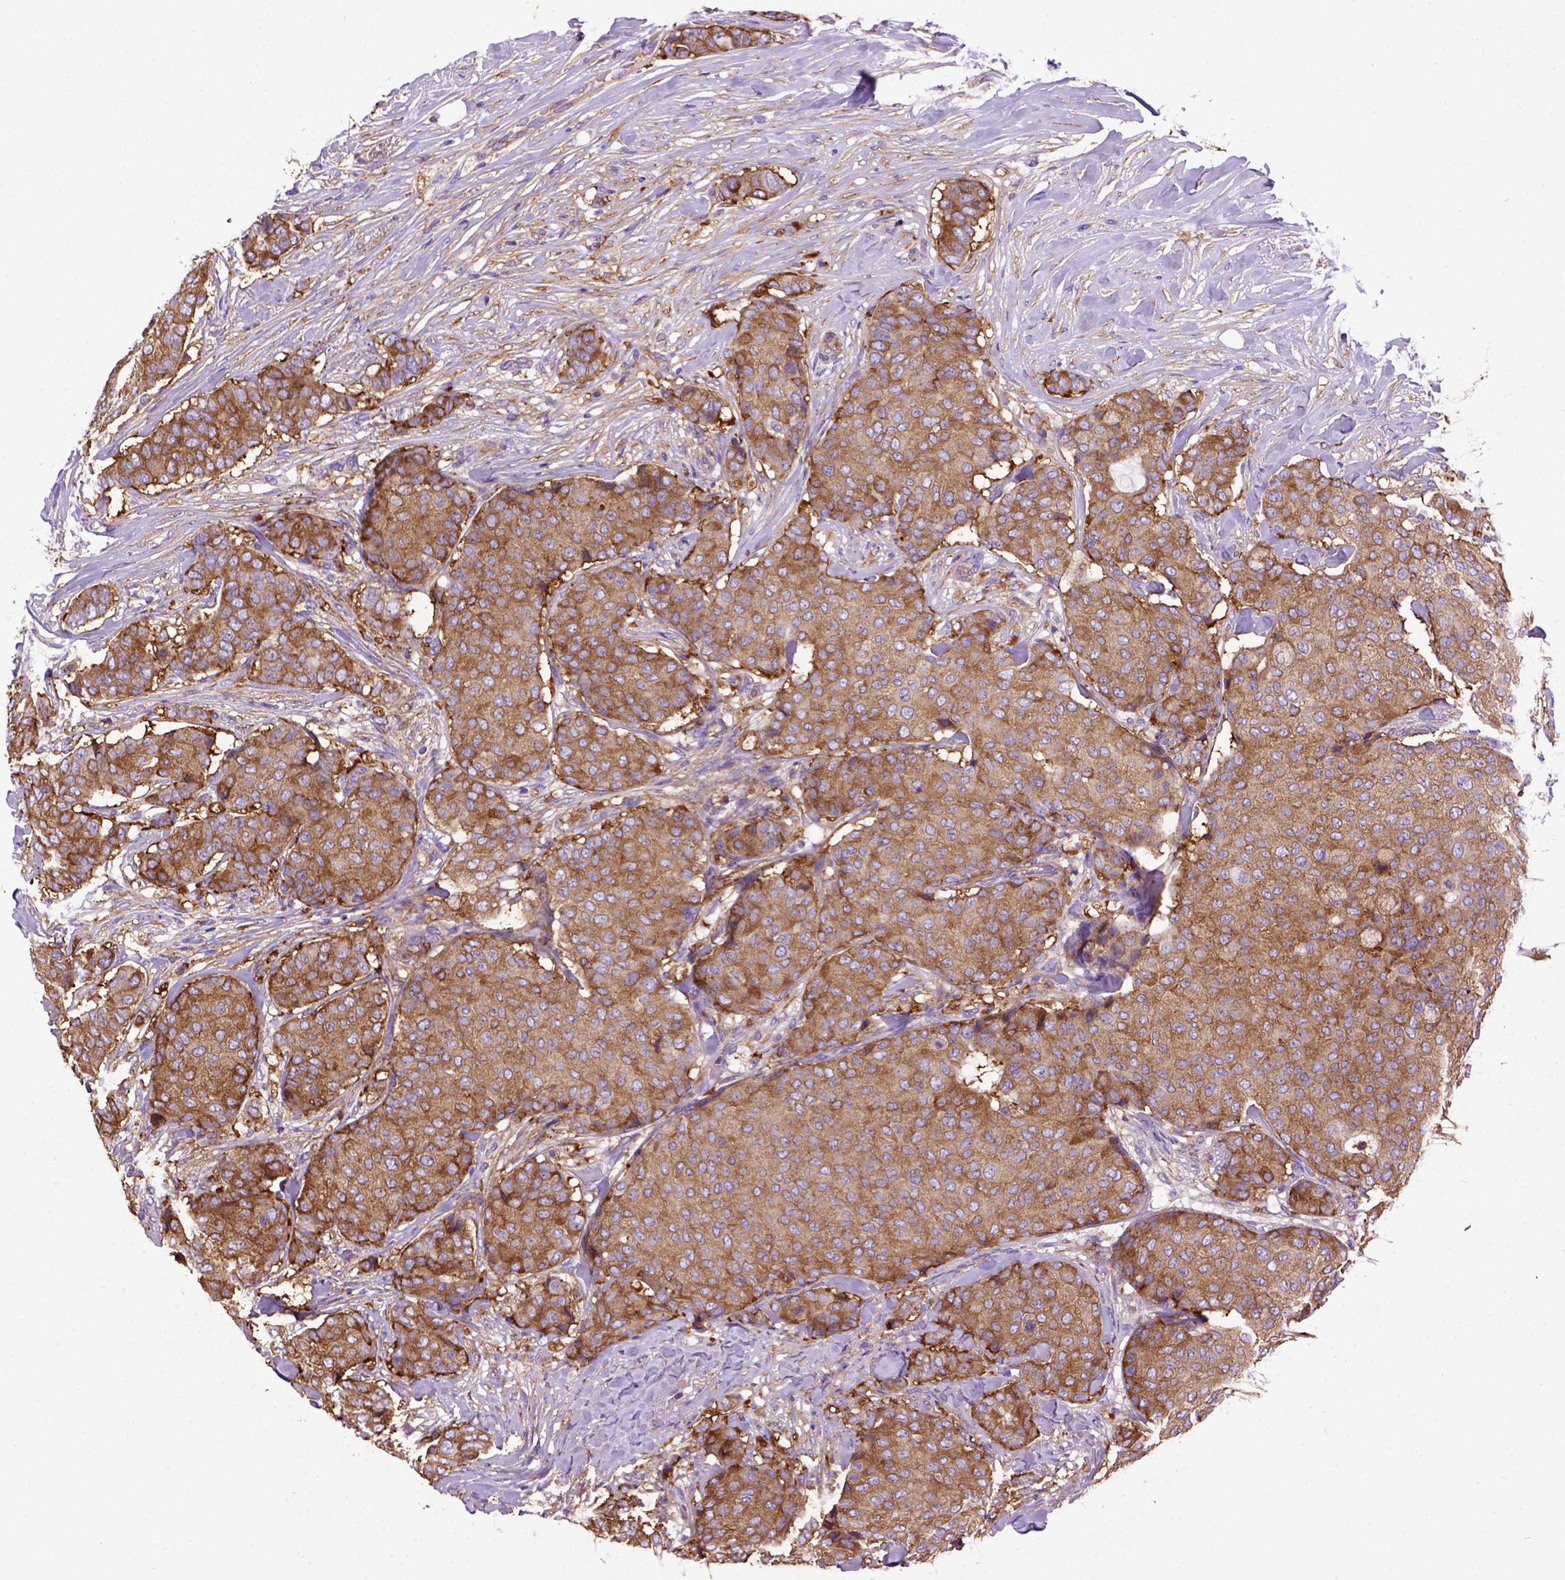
{"staining": {"intensity": "moderate", "quantity": ">75%", "location": "cytoplasmic/membranous"}, "tissue": "breast cancer", "cell_type": "Tumor cells", "image_type": "cancer", "snomed": [{"axis": "morphology", "description": "Duct carcinoma"}, {"axis": "topography", "description": "Breast"}], "caption": "Immunohistochemical staining of human breast intraductal carcinoma reveals medium levels of moderate cytoplasmic/membranous positivity in approximately >75% of tumor cells.", "gene": "MVP", "patient": {"sex": "female", "age": 75}}